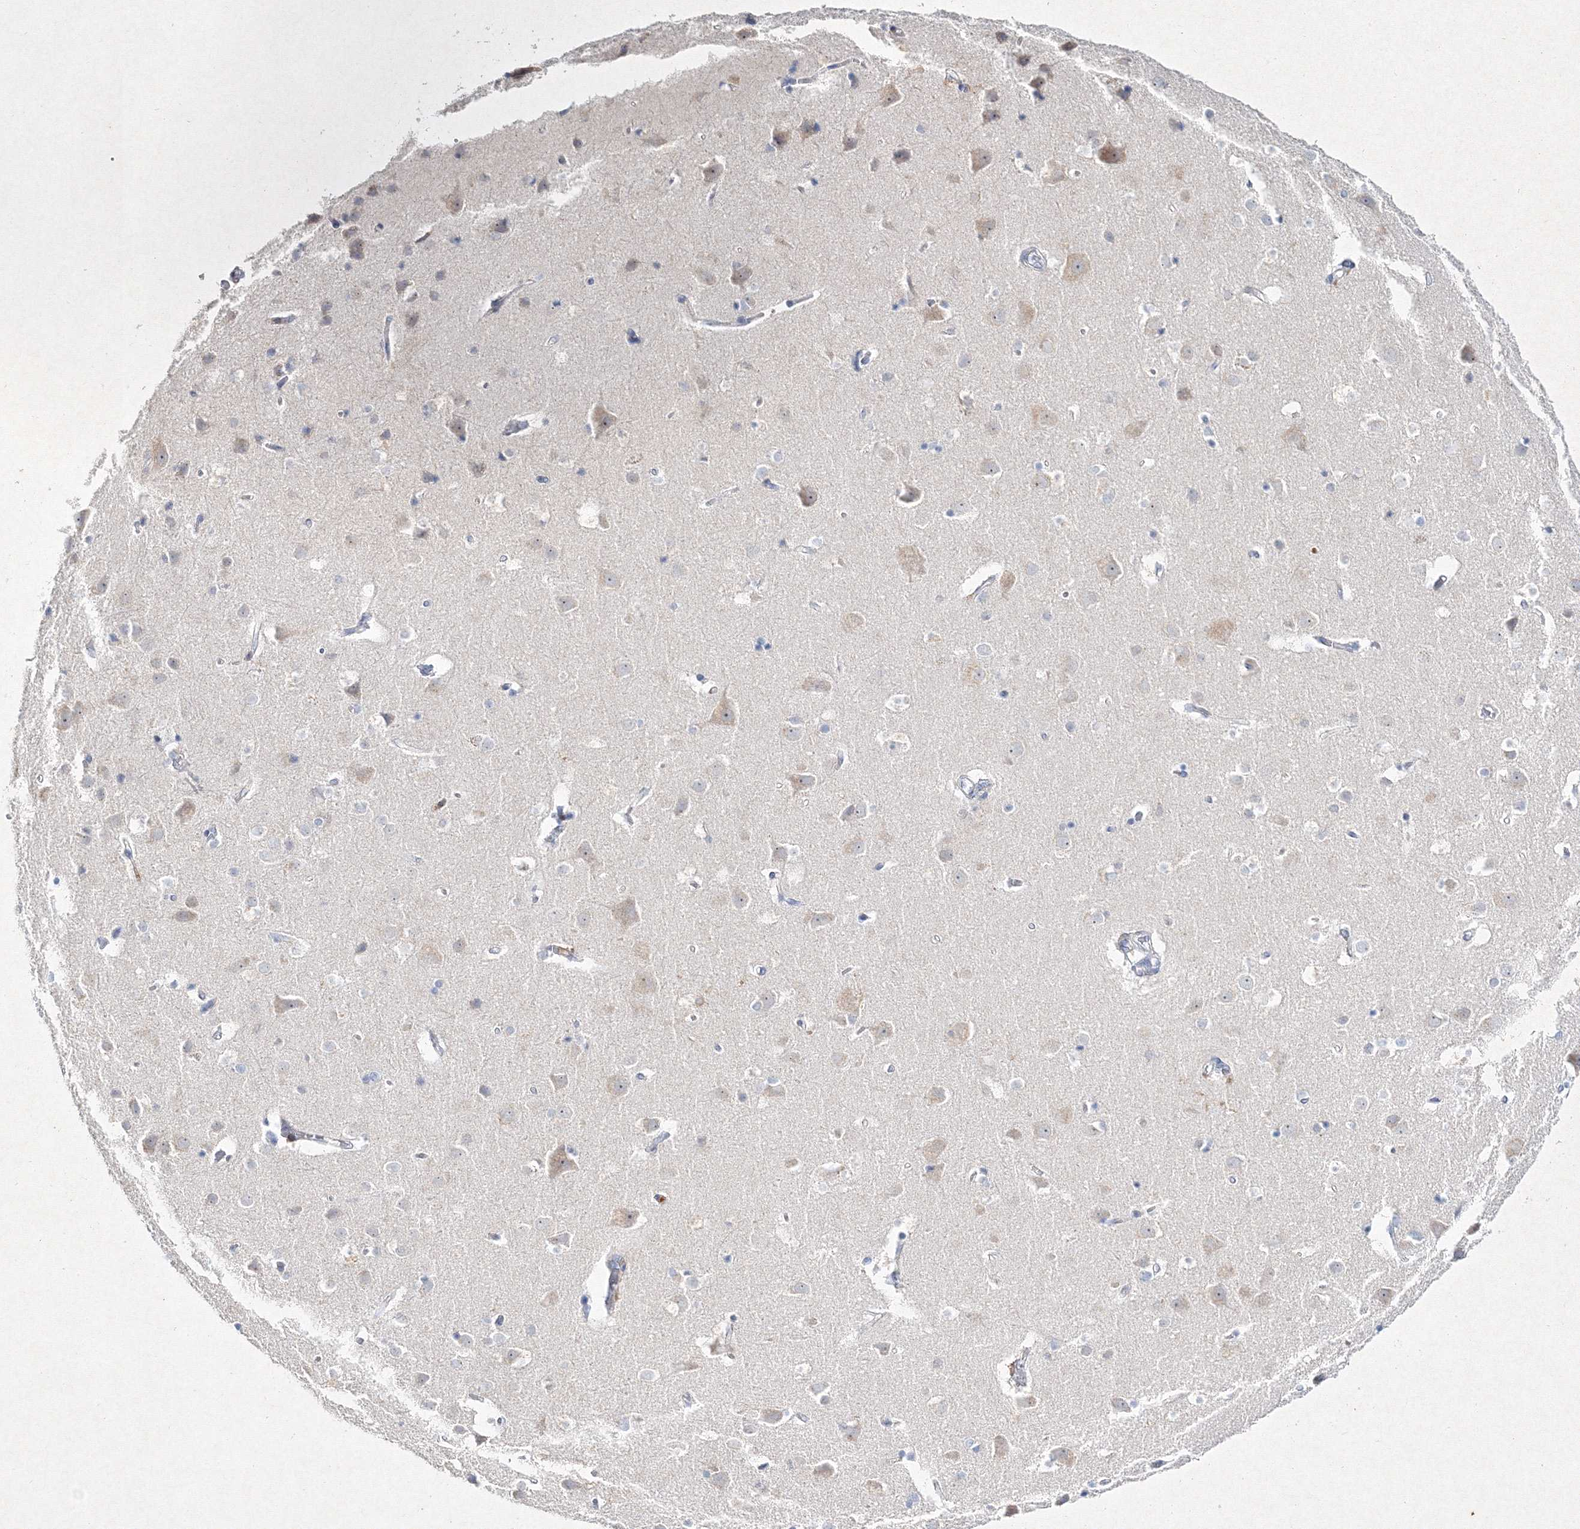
{"staining": {"intensity": "negative", "quantity": "none", "location": "none"}, "tissue": "cerebral cortex", "cell_type": "Endothelial cells", "image_type": "normal", "snomed": [{"axis": "morphology", "description": "Normal tissue, NOS"}, {"axis": "topography", "description": "Cerebral cortex"}], "caption": "Immunohistochemistry of benign cerebral cortex demonstrates no positivity in endothelial cells.", "gene": "HCST", "patient": {"sex": "male", "age": 54}}